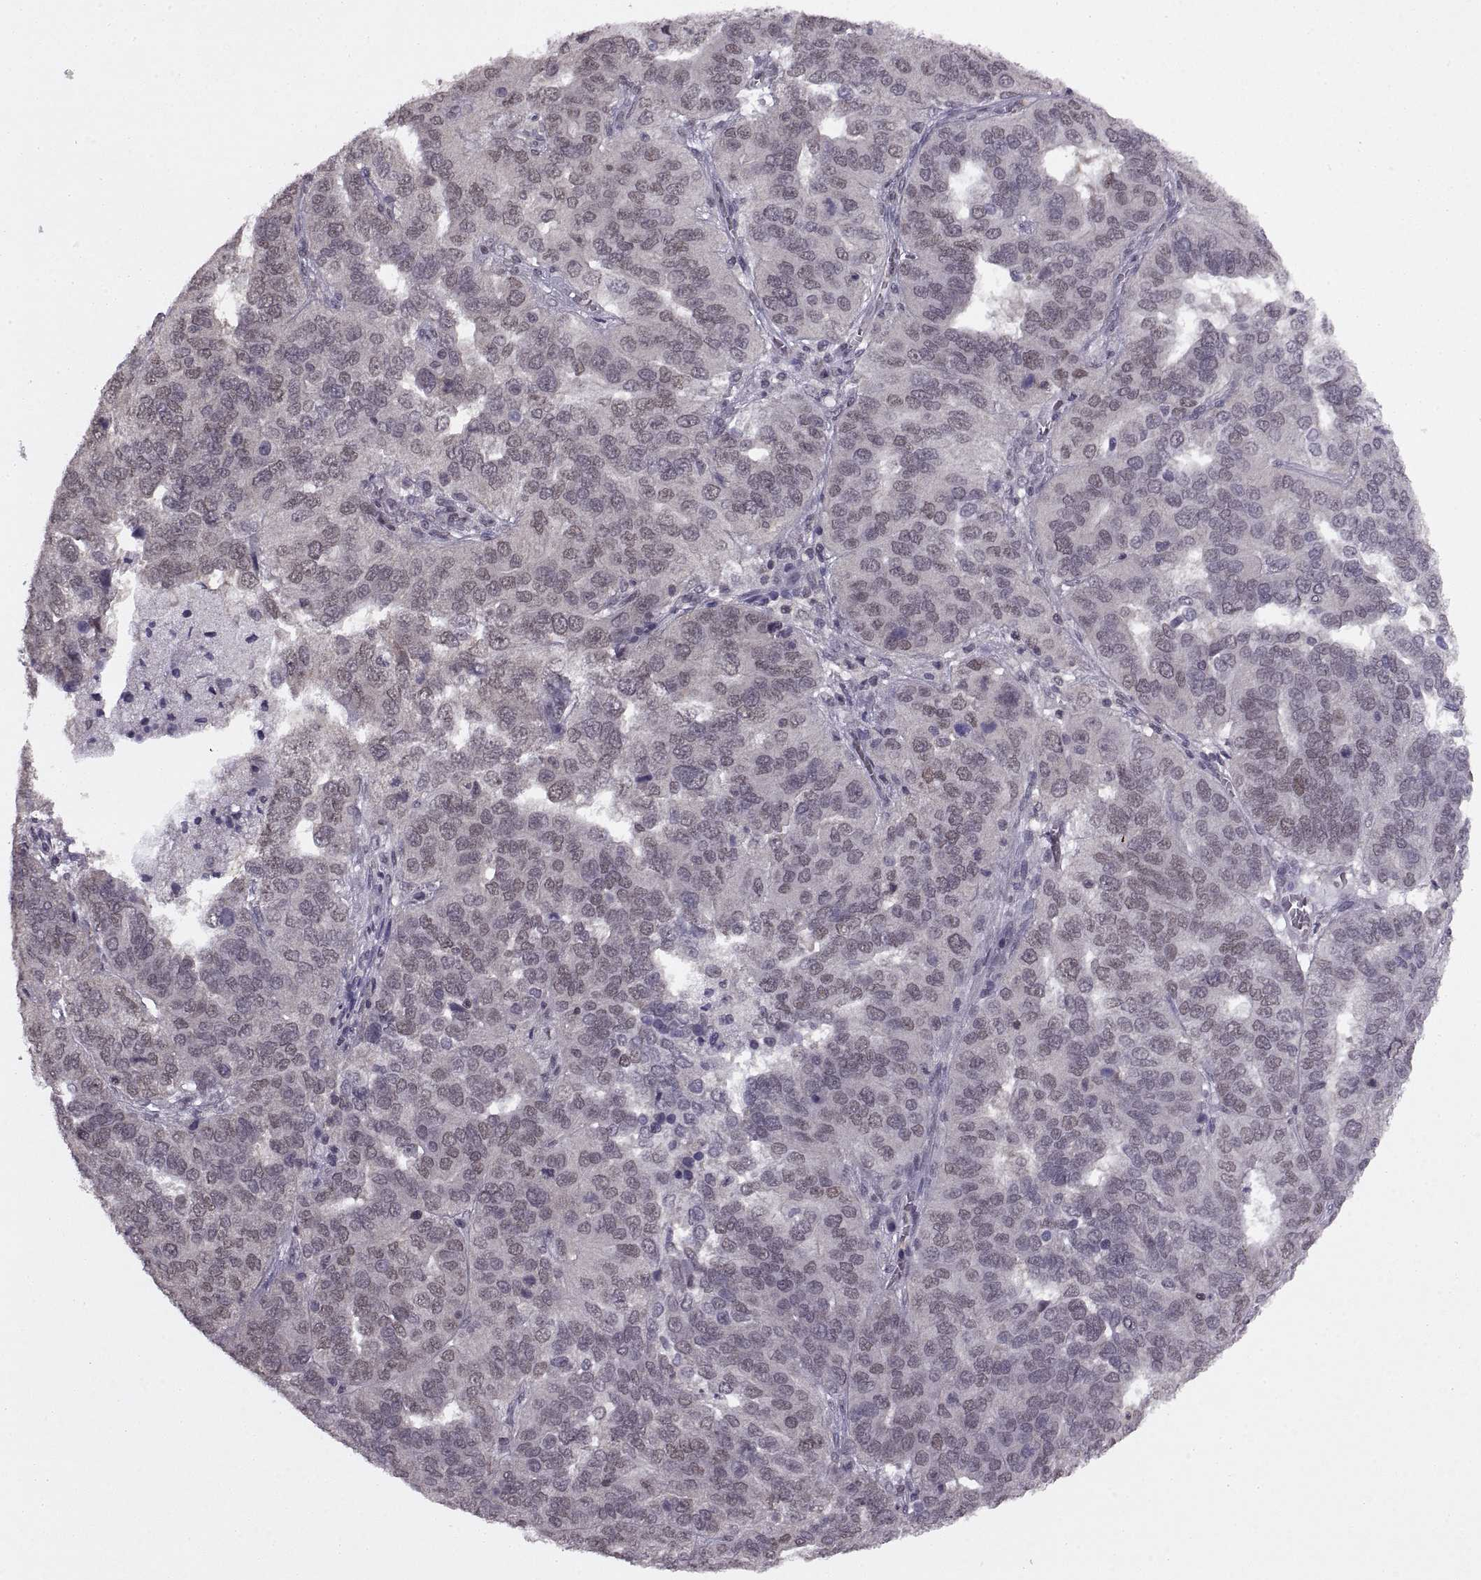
{"staining": {"intensity": "weak", "quantity": "25%-75%", "location": "nuclear"}, "tissue": "ovarian cancer", "cell_type": "Tumor cells", "image_type": "cancer", "snomed": [{"axis": "morphology", "description": "Carcinoma, endometroid"}, {"axis": "topography", "description": "Soft tissue"}, {"axis": "topography", "description": "Ovary"}], "caption": "Protein staining exhibits weak nuclear positivity in approximately 25%-75% of tumor cells in endometroid carcinoma (ovarian). The staining was performed using DAB, with brown indicating positive protein expression. Nuclei are stained blue with hematoxylin.", "gene": "INTS3", "patient": {"sex": "female", "age": 52}}